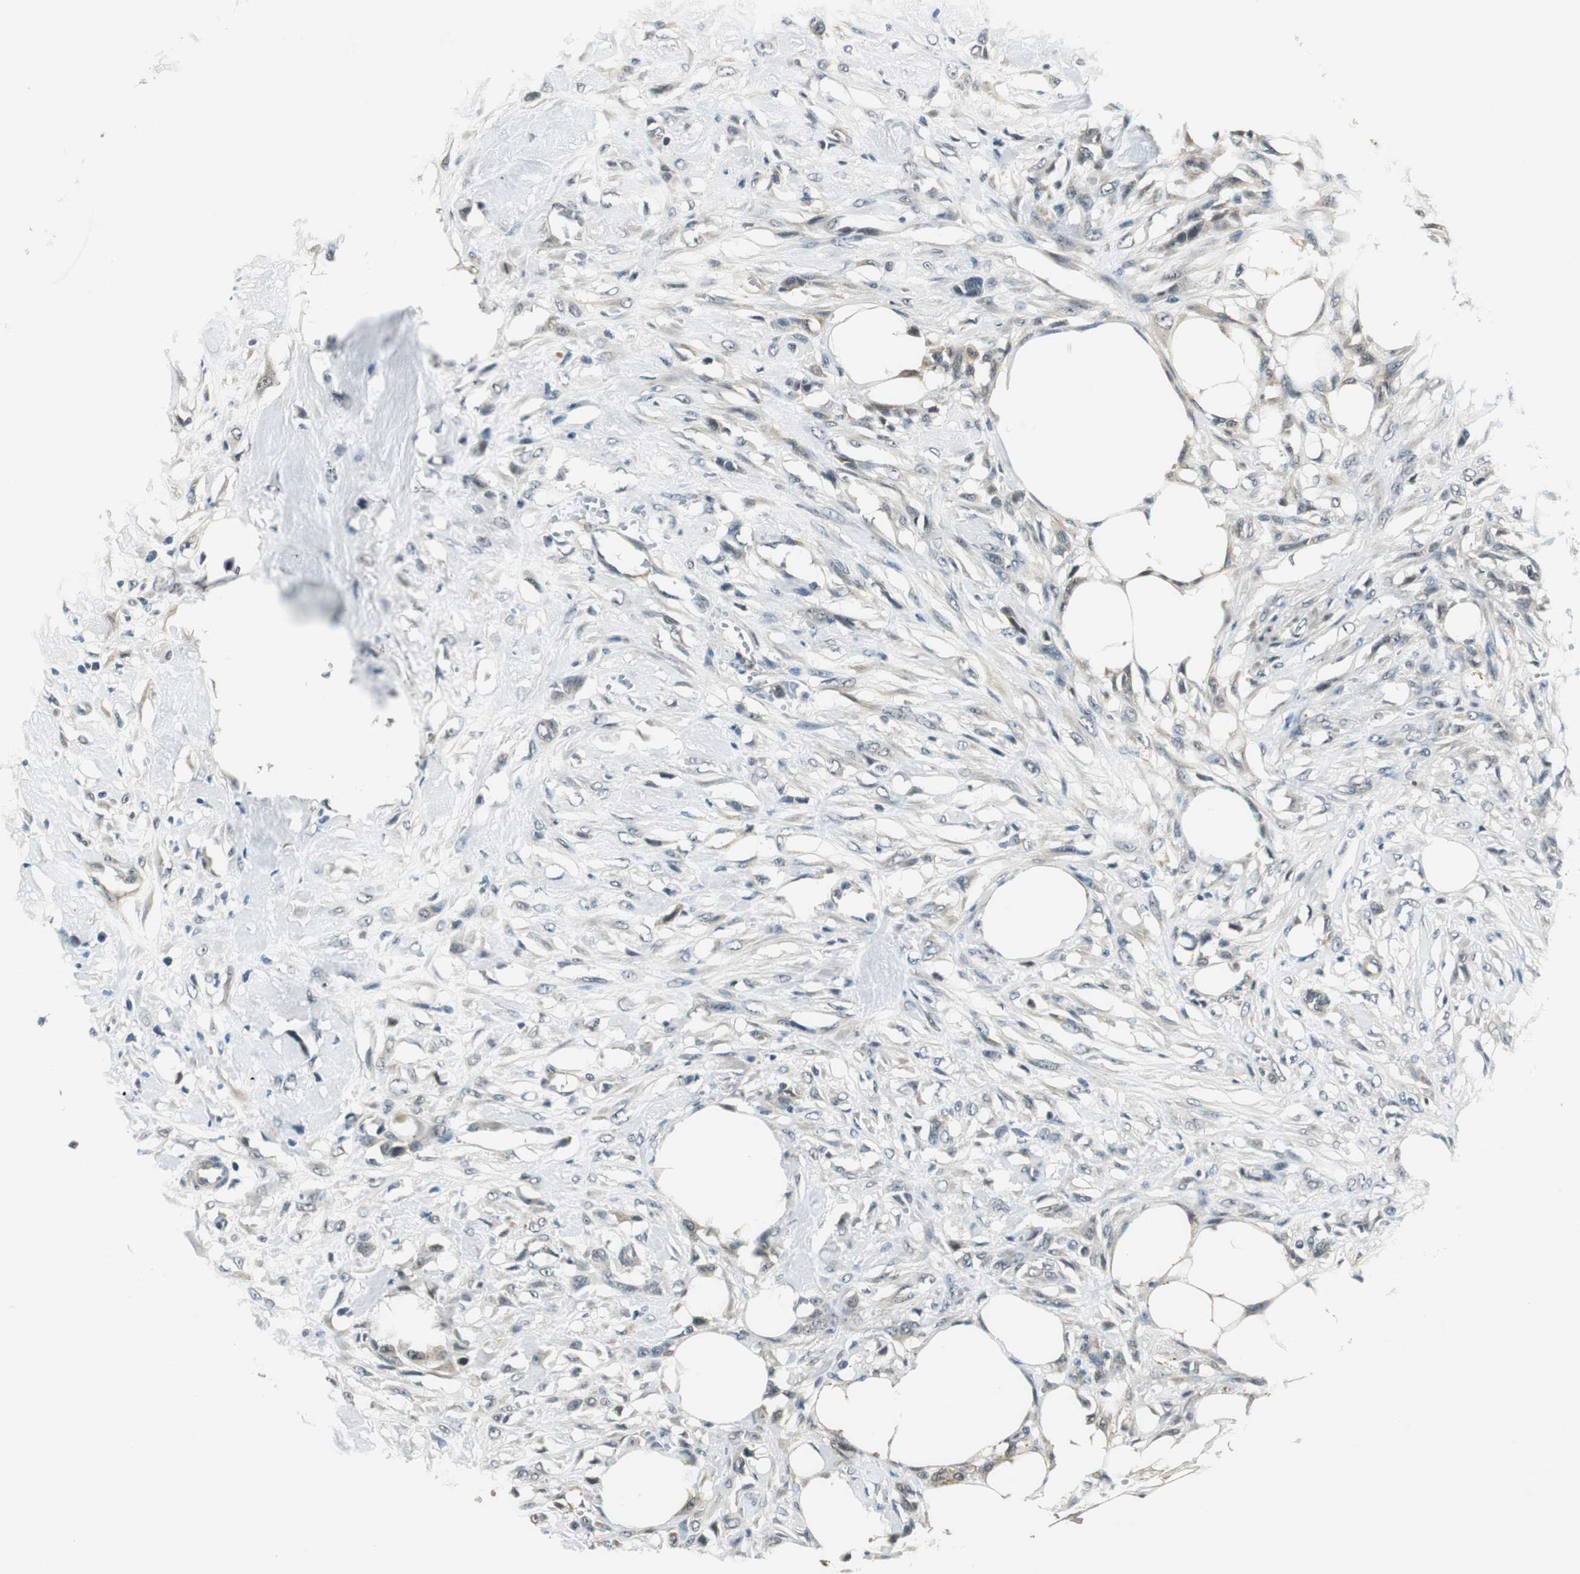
{"staining": {"intensity": "negative", "quantity": "none", "location": "none"}, "tissue": "skin cancer", "cell_type": "Tumor cells", "image_type": "cancer", "snomed": [{"axis": "morphology", "description": "Normal tissue, NOS"}, {"axis": "morphology", "description": "Squamous cell carcinoma, NOS"}, {"axis": "topography", "description": "Skin"}], "caption": "Histopathology image shows no significant protein positivity in tumor cells of skin squamous cell carcinoma.", "gene": "PSMB4", "patient": {"sex": "female", "age": 59}}